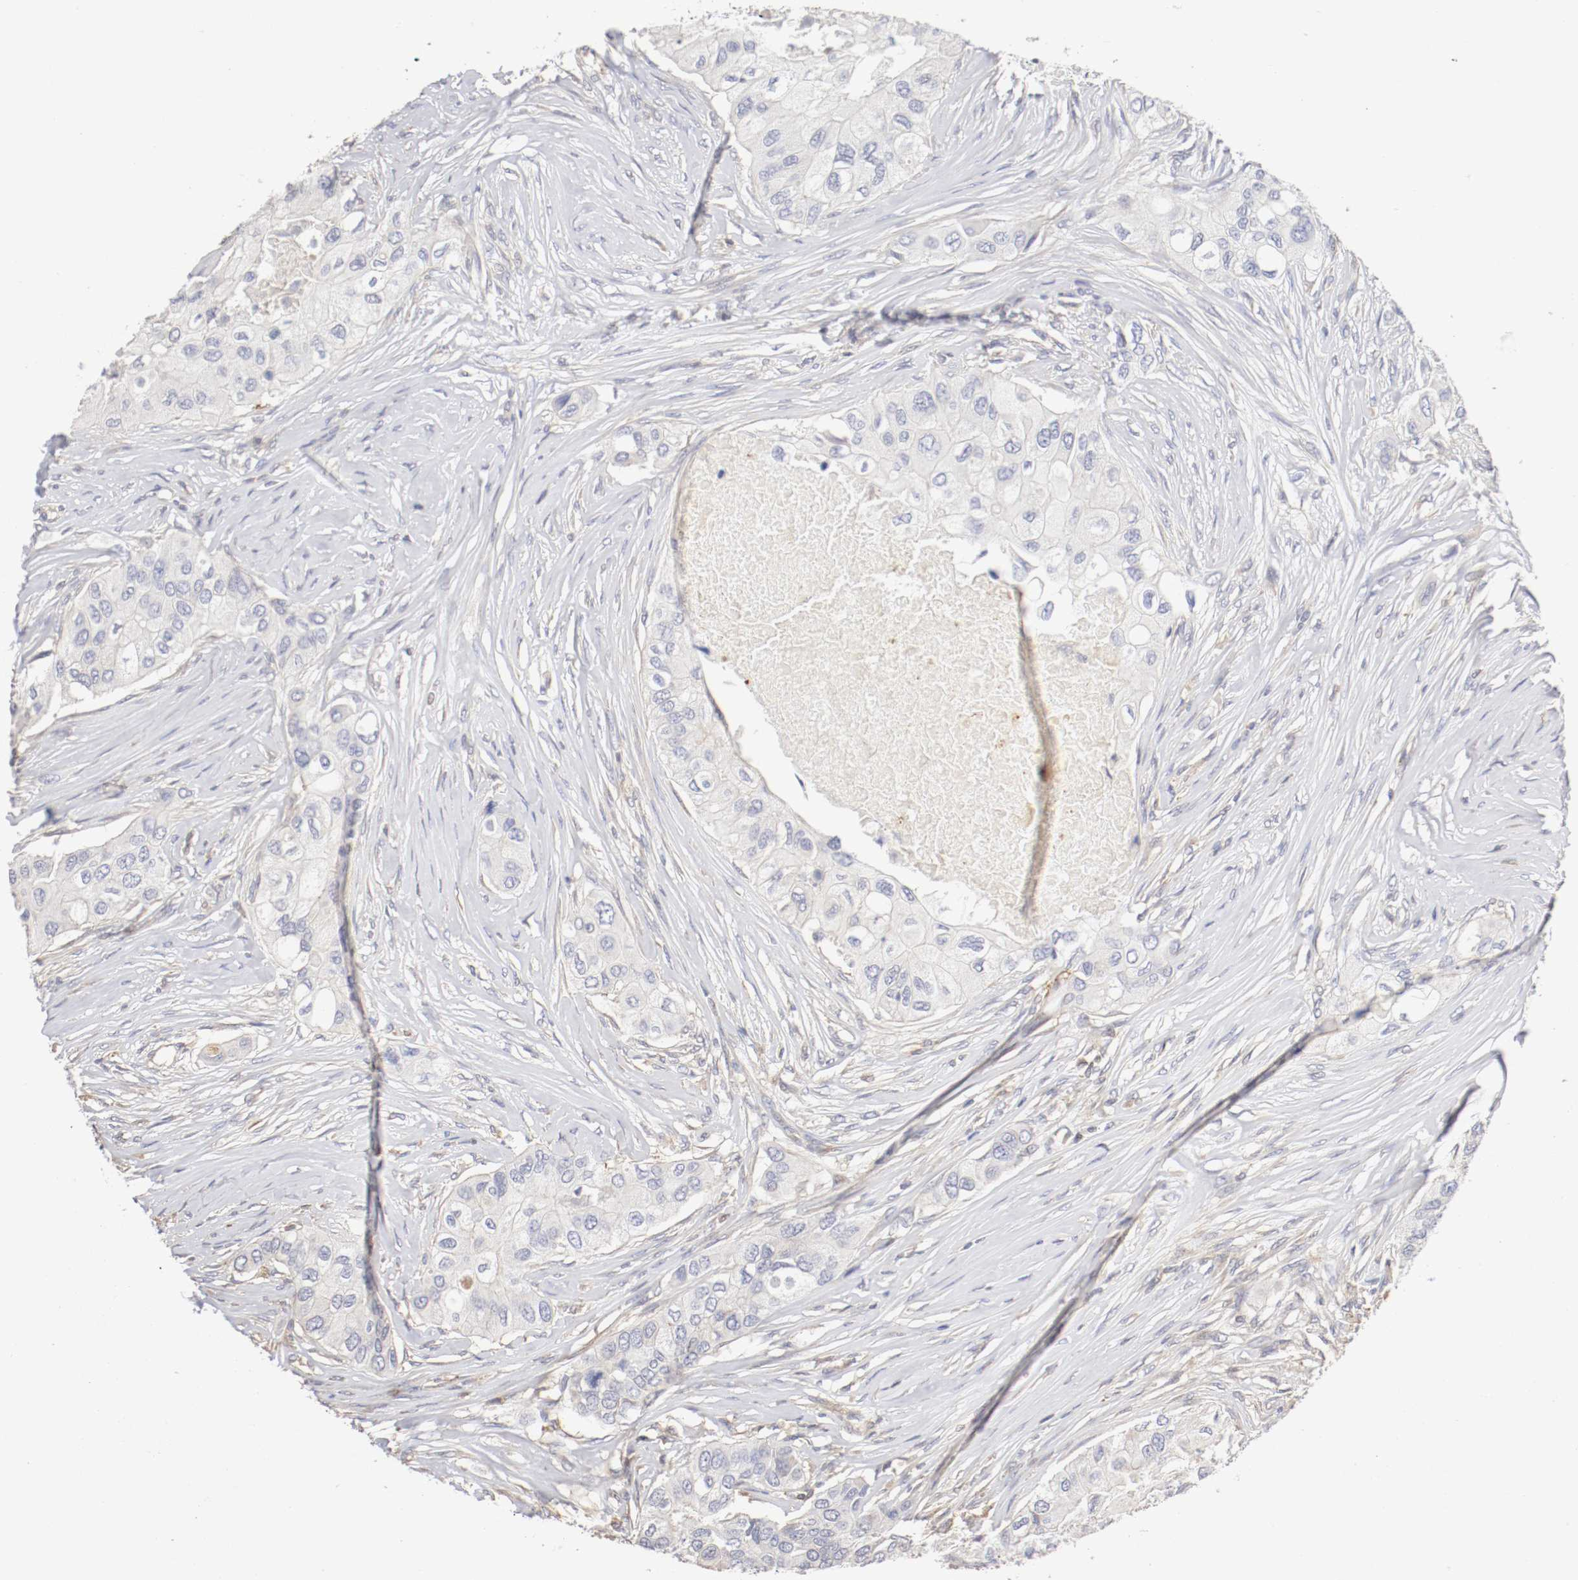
{"staining": {"intensity": "negative", "quantity": "none", "location": "none"}, "tissue": "breast cancer", "cell_type": "Tumor cells", "image_type": "cancer", "snomed": [{"axis": "morphology", "description": "Normal tissue, NOS"}, {"axis": "morphology", "description": "Duct carcinoma"}, {"axis": "topography", "description": "Breast"}], "caption": "Immunohistochemical staining of breast cancer reveals no significant expression in tumor cells. (Immunohistochemistry (ihc), brightfield microscopy, high magnification).", "gene": "CDK6", "patient": {"sex": "female", "age": 49}}